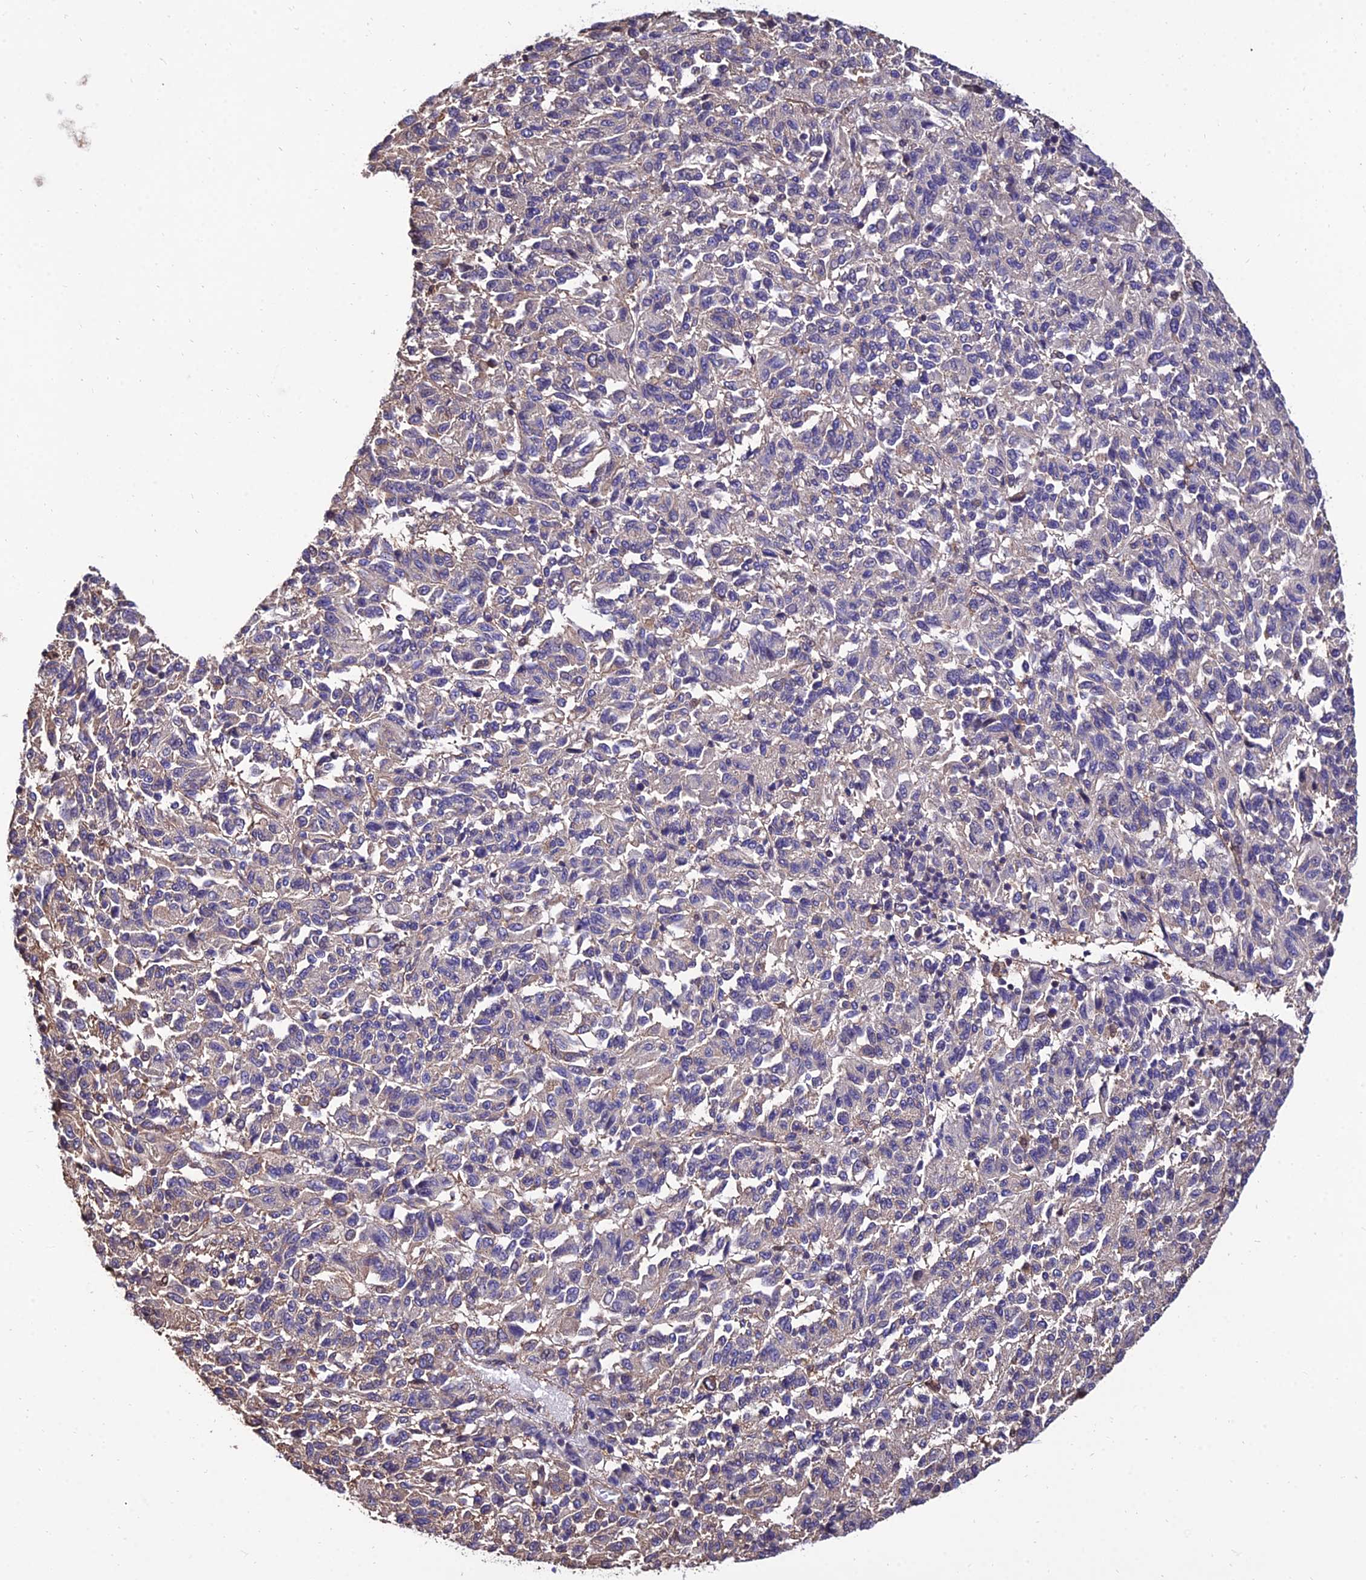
{"staining": {"intensity": "negative", "quantity": "none", "location": "none"}, "tissue": "melanoma", "cell_type": "Tumor cells", "image_type": "cancer", "snomed": [{"axis": "morphology", "description": "Malignant melanoma, Metastatic site"}, {"axis": "topography", "description": "Lung"}], "caption": "Immunohistochemistry (IHC) of human melanoma displays no staining in tumor cells. Brightfield microscopy of IHC stained with DAB (brown) and hematoxylin (blue), captured at high magnification.", "gene": "CALM2", "patient": {"sex": "male", "age": 64}}